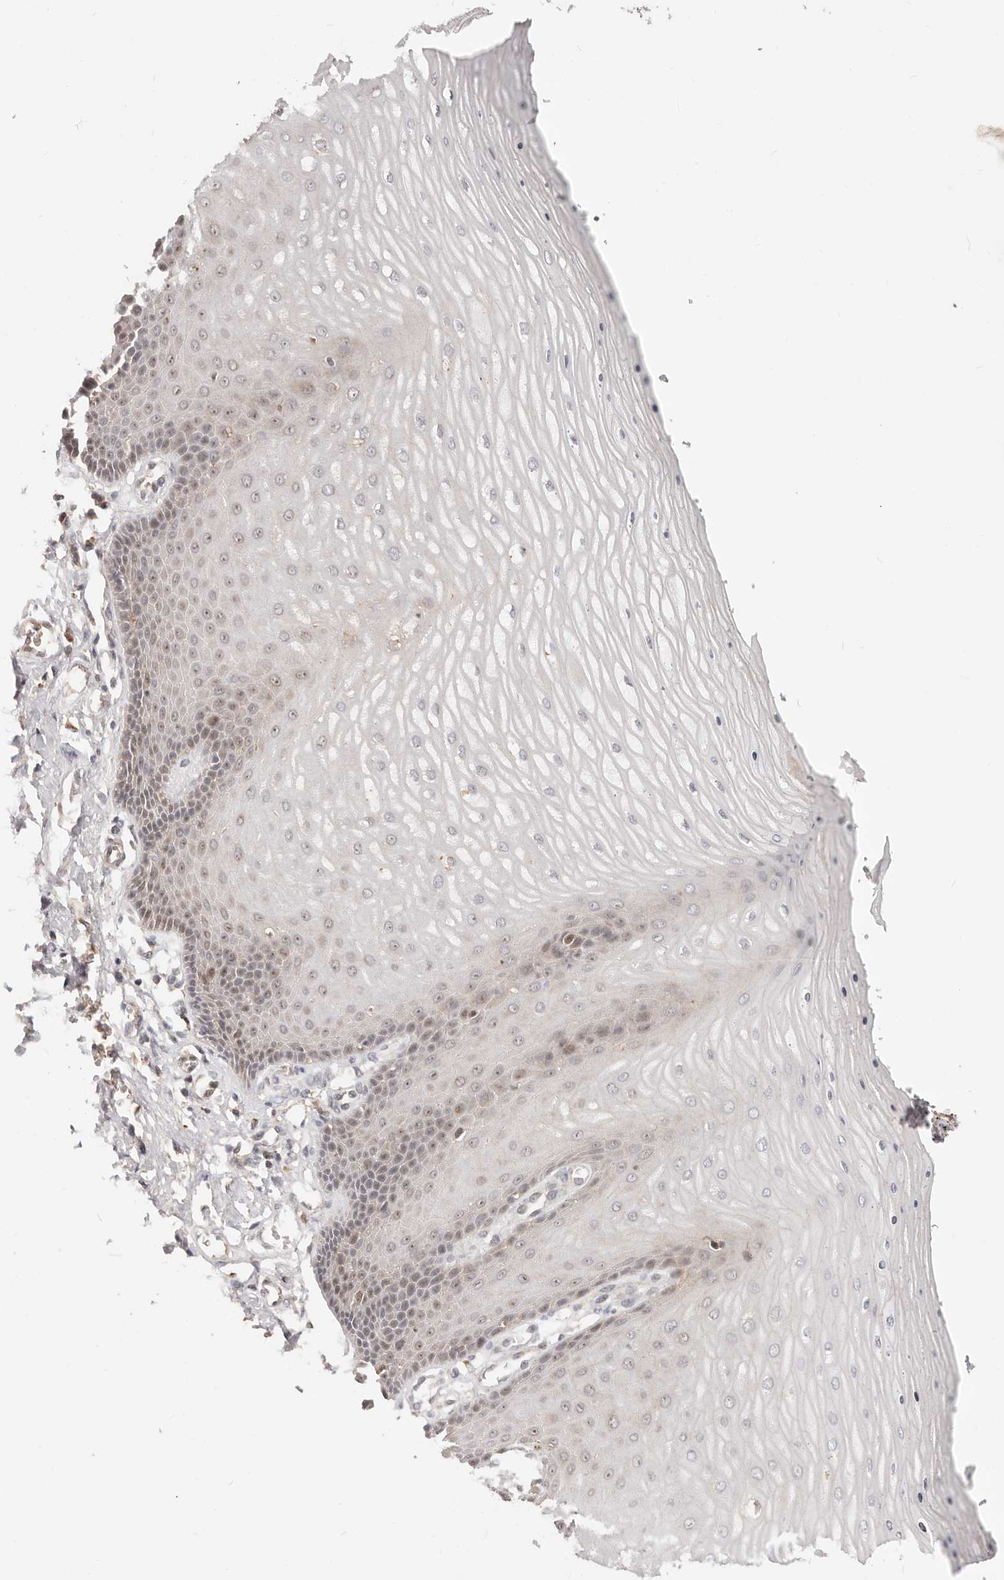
{"staining": {"intensity": "moderate", "quantity": ">75%", "location": "cytoplasmic/membranous"}, "tissue": "cervix", "cell_type": "Glandular cells", "image_type": "normal", "snomed": [{"axis": "morphology", "description": "Normal tissue, NOS"}, {"axis": "topography", "description": "Cervix"}], "caption": "Protein expression analysis of benign cervix displays moderate cytoplasmic/membranous positivity in about >75% of glandular cells.", "gene": "ZRANB1", "patient": {"sex": "female", "age": 55}}